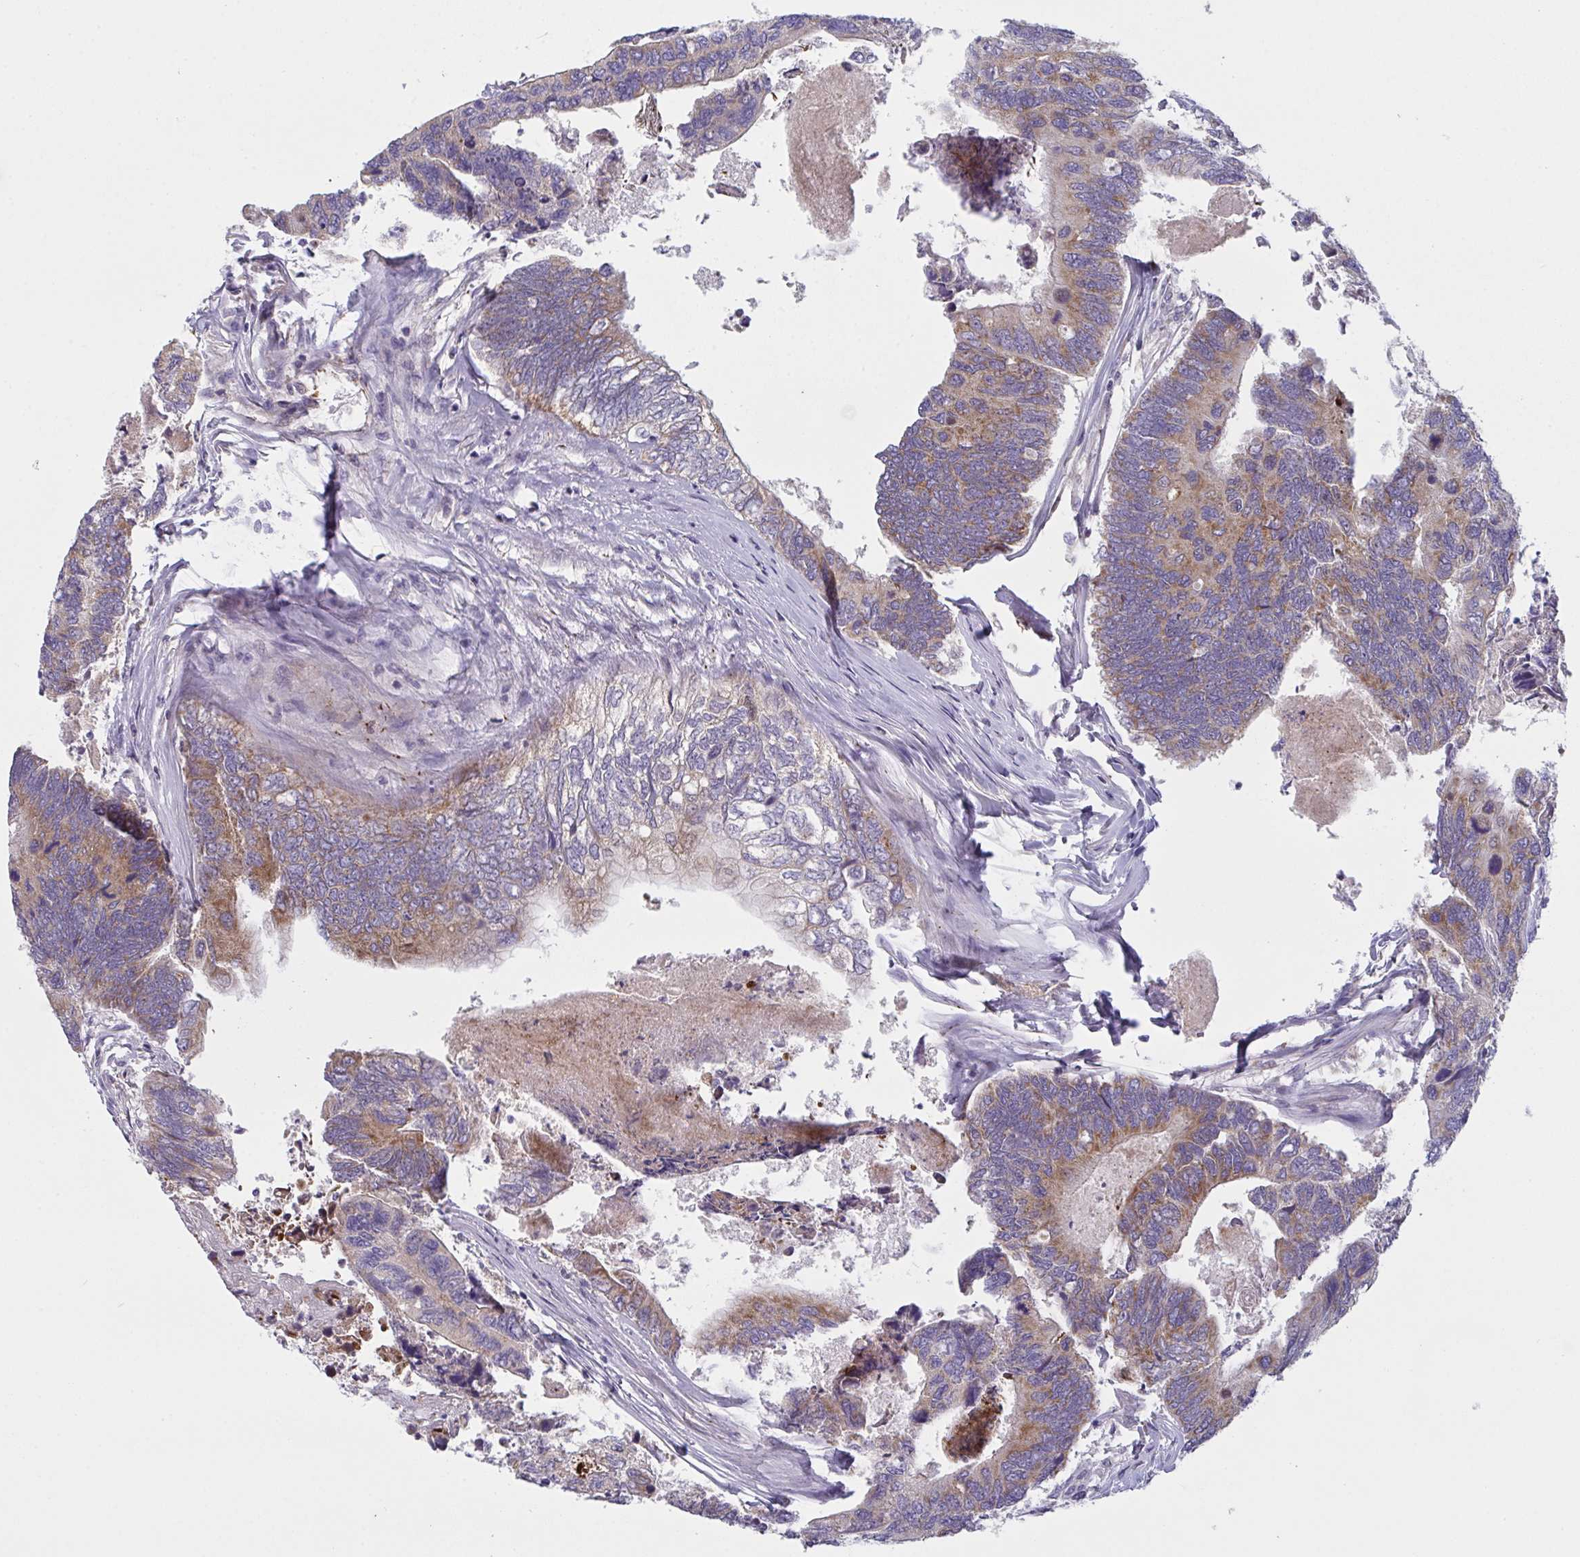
{"staining": {"intensity": "moderate", "quantity": ">75%", "location": "cytoplasmic/membranous"}, "tissue": "colorectal cancer", "cell_type": "Tumor cells", "image_type": "cancer", "snomed": [{"axis": "morphology", "description": "Adenocarcinoma, NOS"}, {"axis": "topography", "description": "Colon"}], "caption": "Colorectal cancer stained with a brown dye displays moderate cytoplasmic/membranous positive expression in about >75% of tumor cells.", "gene": "MRPS2", "patient": {"sex": "female", "age": 67}}